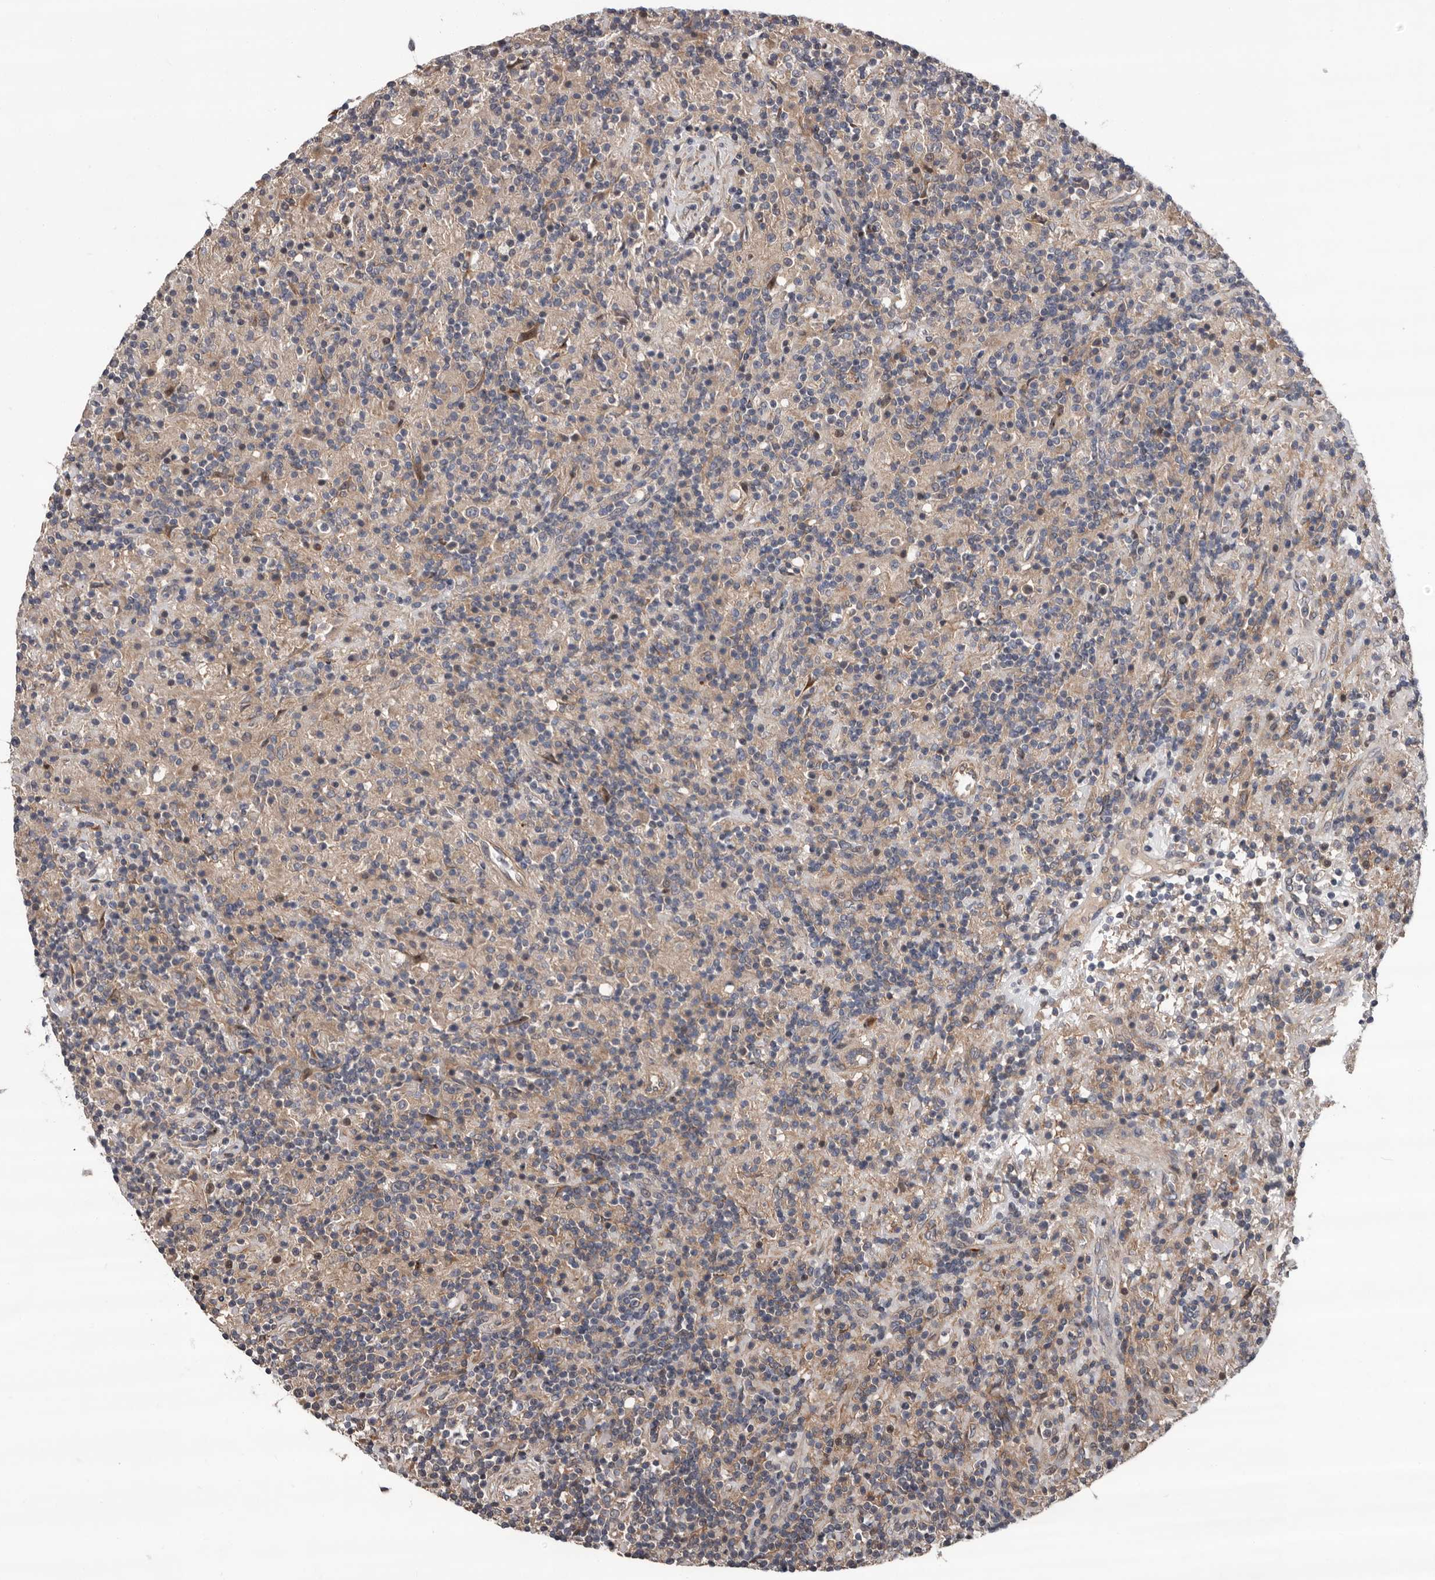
{"staining": {"intensity": "weak", "quantity": ">75%", "location": "cytoplasmic/membranous"}, "tissue": "lymphoma", "cell_type": "Tumor cells", "image_type": "cancer", "snomed": [{"axis": "morphology", "description": "Hodgkin's disease, NOS"}, {"axis": "topography", "description": "Lymph node"}], "caption": "Immunohistochemistry (IHC) photomicrograph of Hodgkin's disease stained for a protein (brown), which reveals low levels of weak cytoplasmic/membranous positivity in about >75% of tumor cells.", "gene": "PRKD1", "patient": {"sex": "male", "age": 70}}